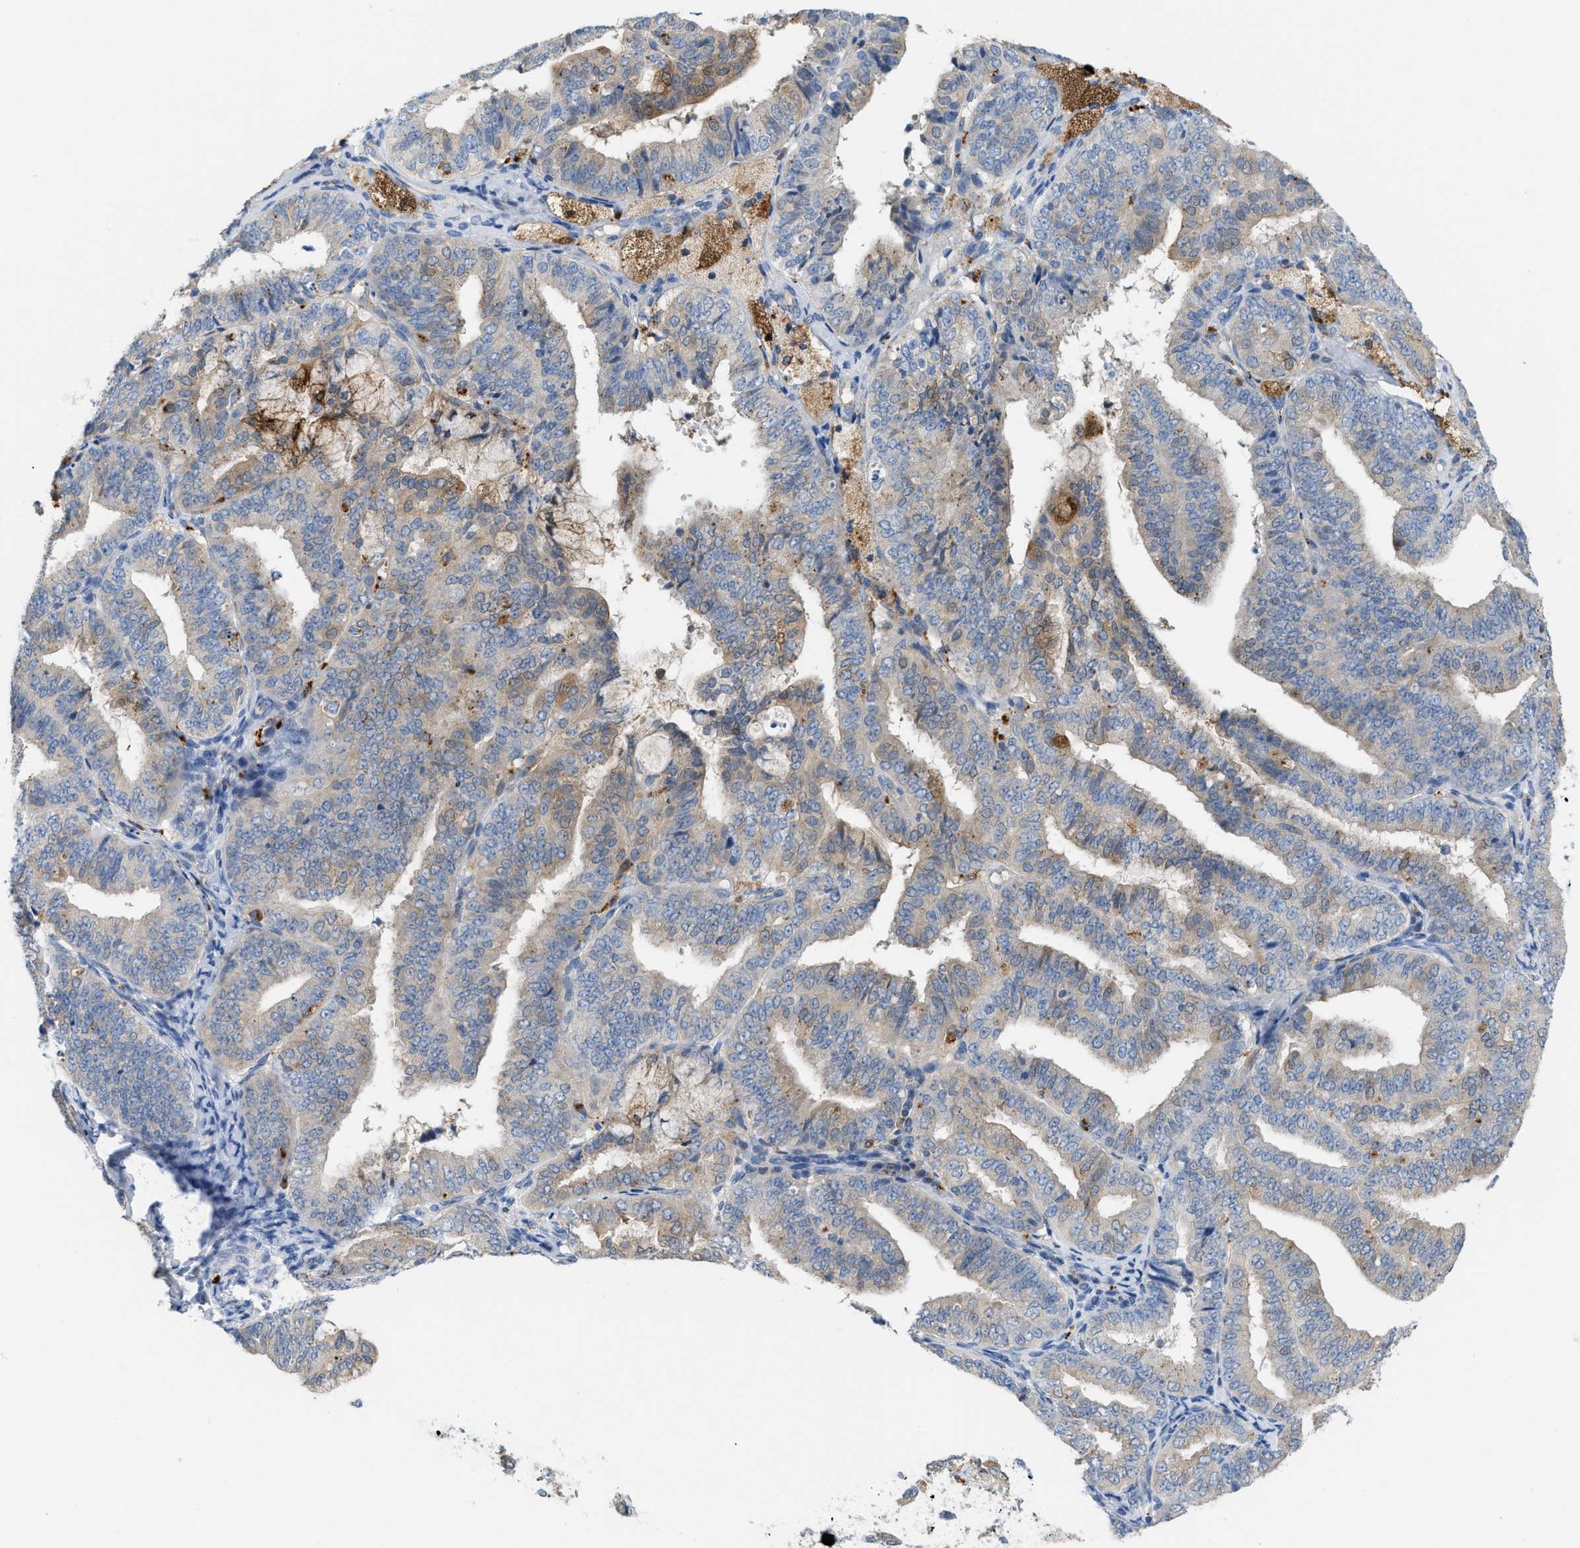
{"staining": {"intensity": "weak", "quantity": "25%-75%", "location": "cytoplasmic/membranous"}, "tissue": "endometrial cancer", "cell_type": "Tumor cells", "image_type": "cancer", "snomed": [{"axis": "morphology", "description": "Adenocarcinoma, NOS"}, {"axis": "topography", "description": "Endometrium"}], "caption": "A high-resolution image shows IHC staining of adenocarcinoma (endometrial), which shows weak cytoplasmic/membranous expression in approximately 25%-75% of tumor cells.", "gene": "CSTB", "patient": {"sex": "female", "age": 63}}